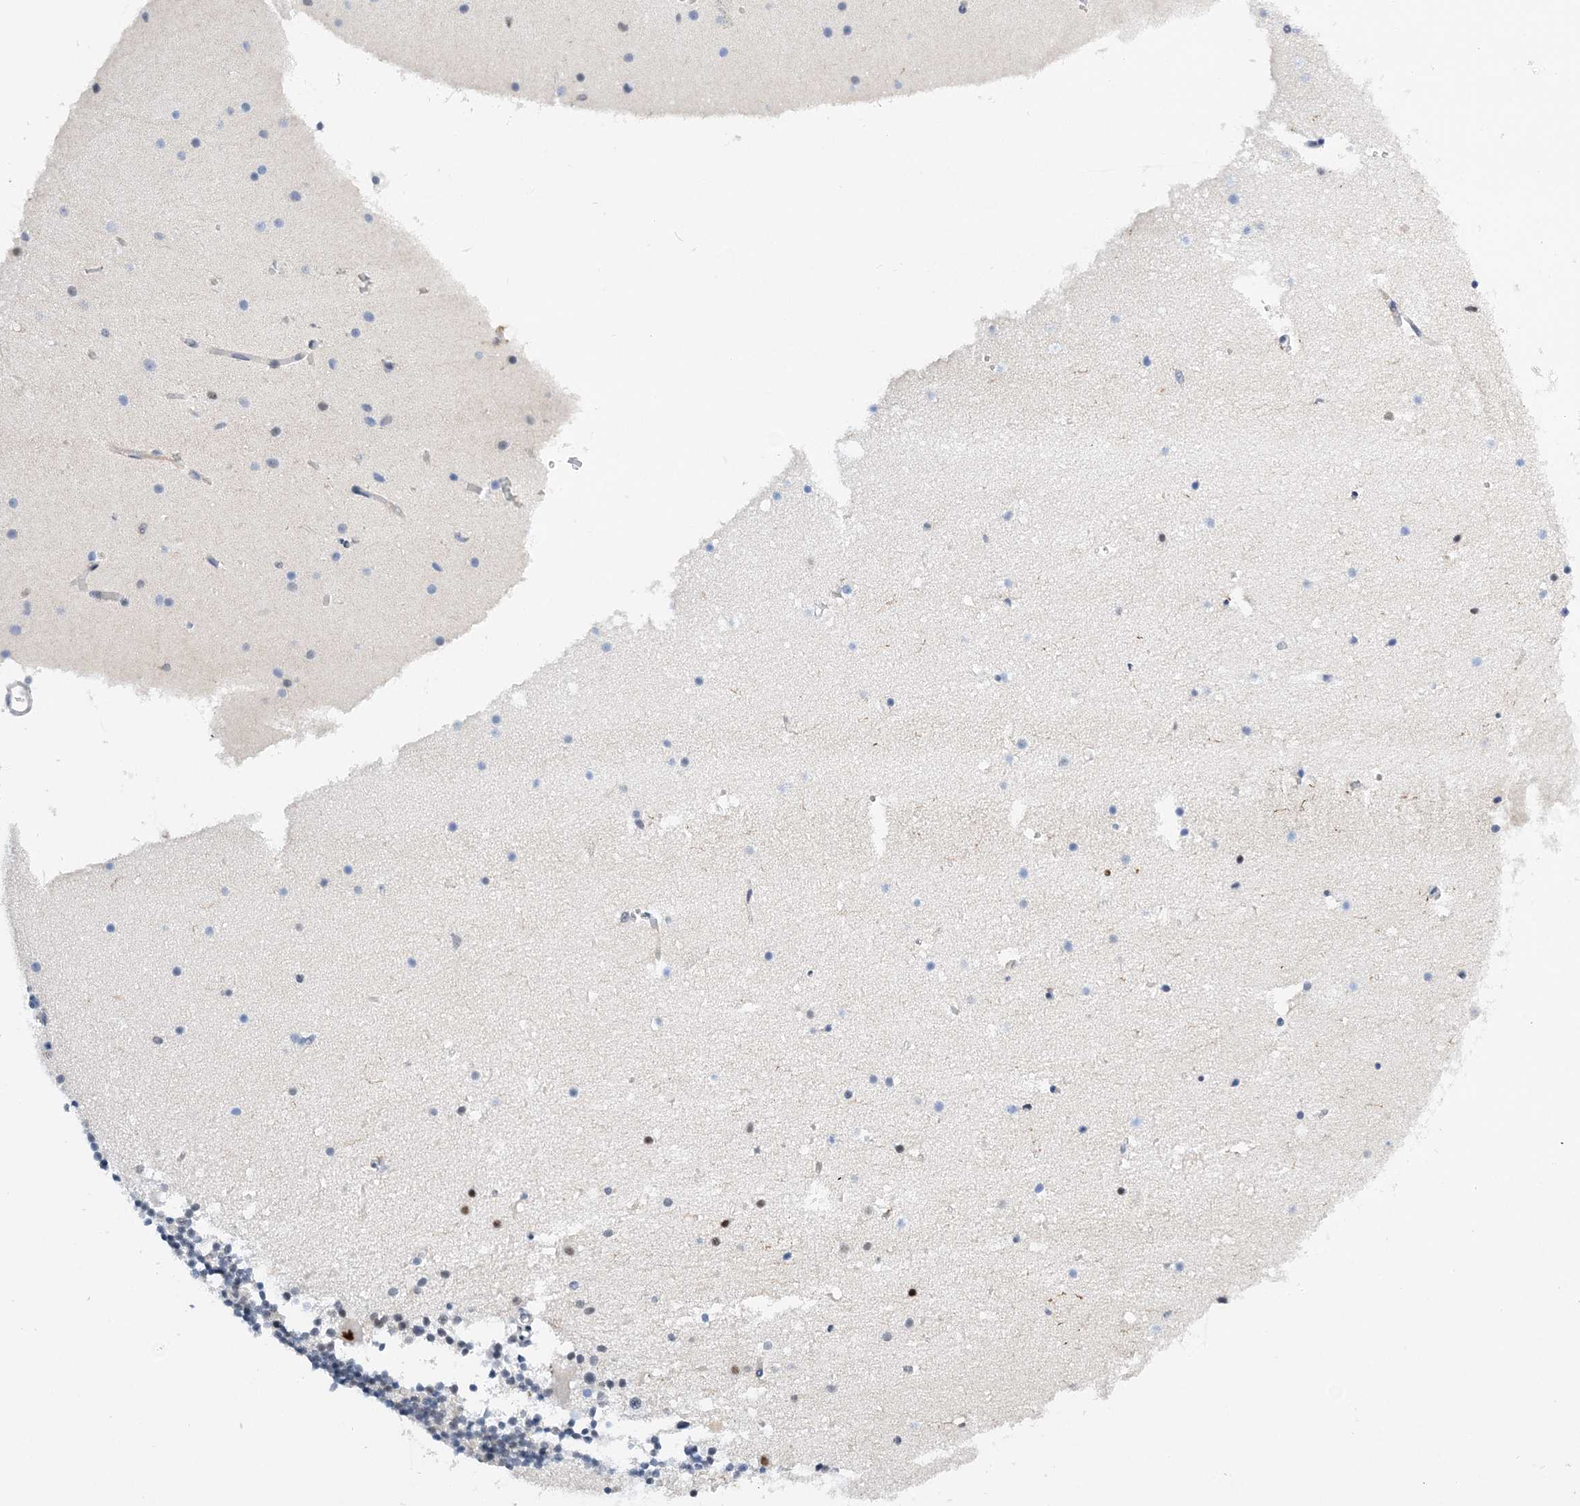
{"staining": {"intensity": "moderate", "quantity": "25%-75%", "location": "nuclear"}, "tissue": "cerebellum", "cell_type": "Cells in granular layer", "image_type": "normal", "snomed": [{"axis": "morphology", "description": "Normal tissue, NOS"}, {"axis": "topography", "description": "Cerebellum"}], "caption": "IHC (DAB) staining of benign cerebellum displays moderate nuclear protein expression in about 25%-75% of cells in granular layer.", "gene": "PRMT9", "patient": {"sex": "male", "age": 57}}